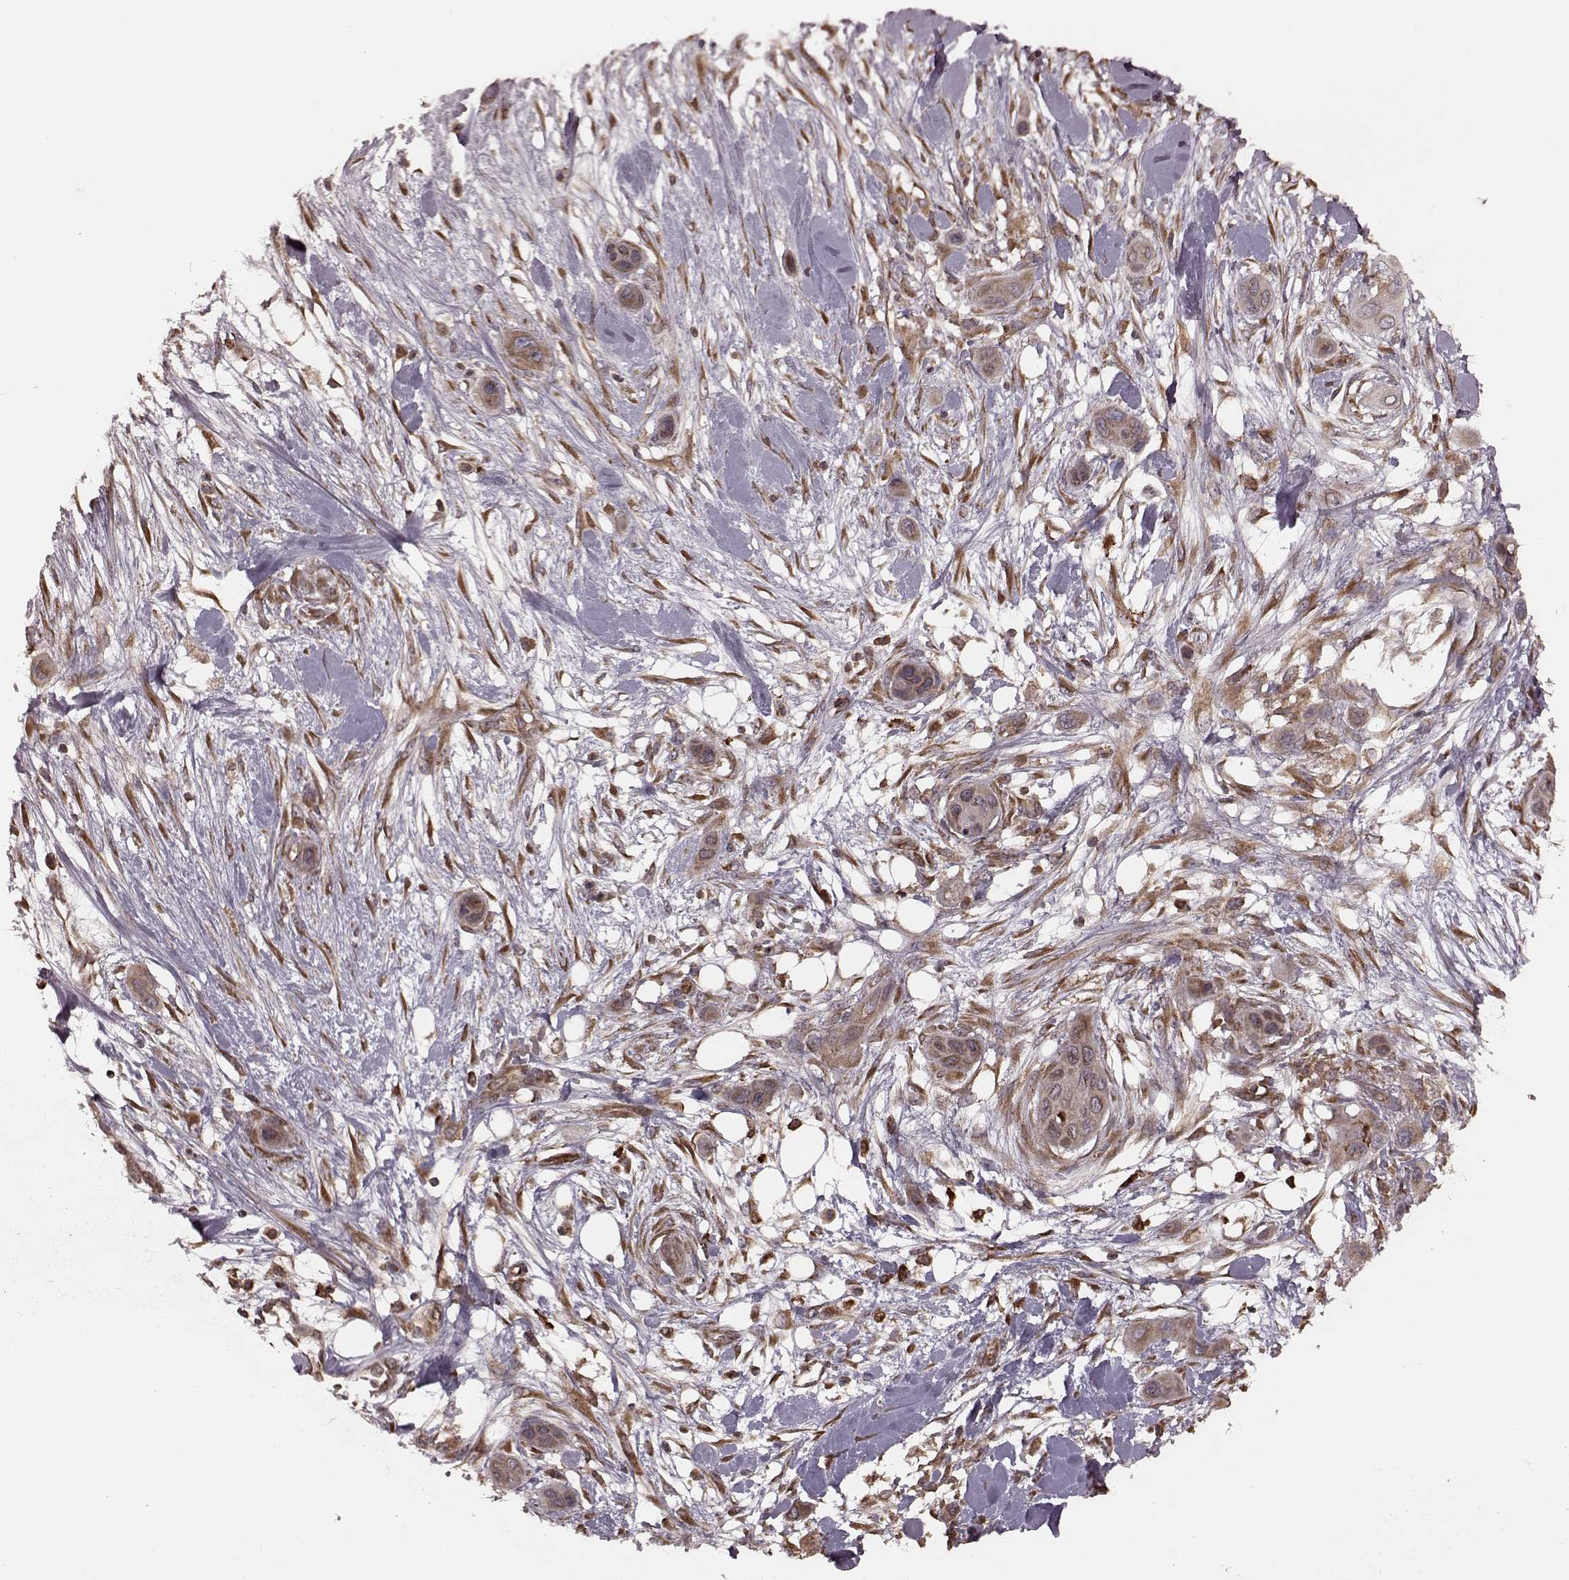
{"staining": {"intensity": "moderate", "quantity": ">75%", "location": "cytoplasmic/membranous"}, "tissue": "skin cancer", "cell_type": "Tumor cells", "image_type": "cancer", "snomed": [{"axis": "morphology", "description": "Squamous cell carcinoma, NOS"}, {"axis": "topography", "description": "Skin"}], "caption": "Immunohistochemistry of human skin cancer (squamous cell carcinoma) reveals medium levels of moderate cytoplasmic/membranous positivity in about >75% of tumor cells.", "gene": "AGPAT1", "patient": {"sex": "male", "age": 79}}